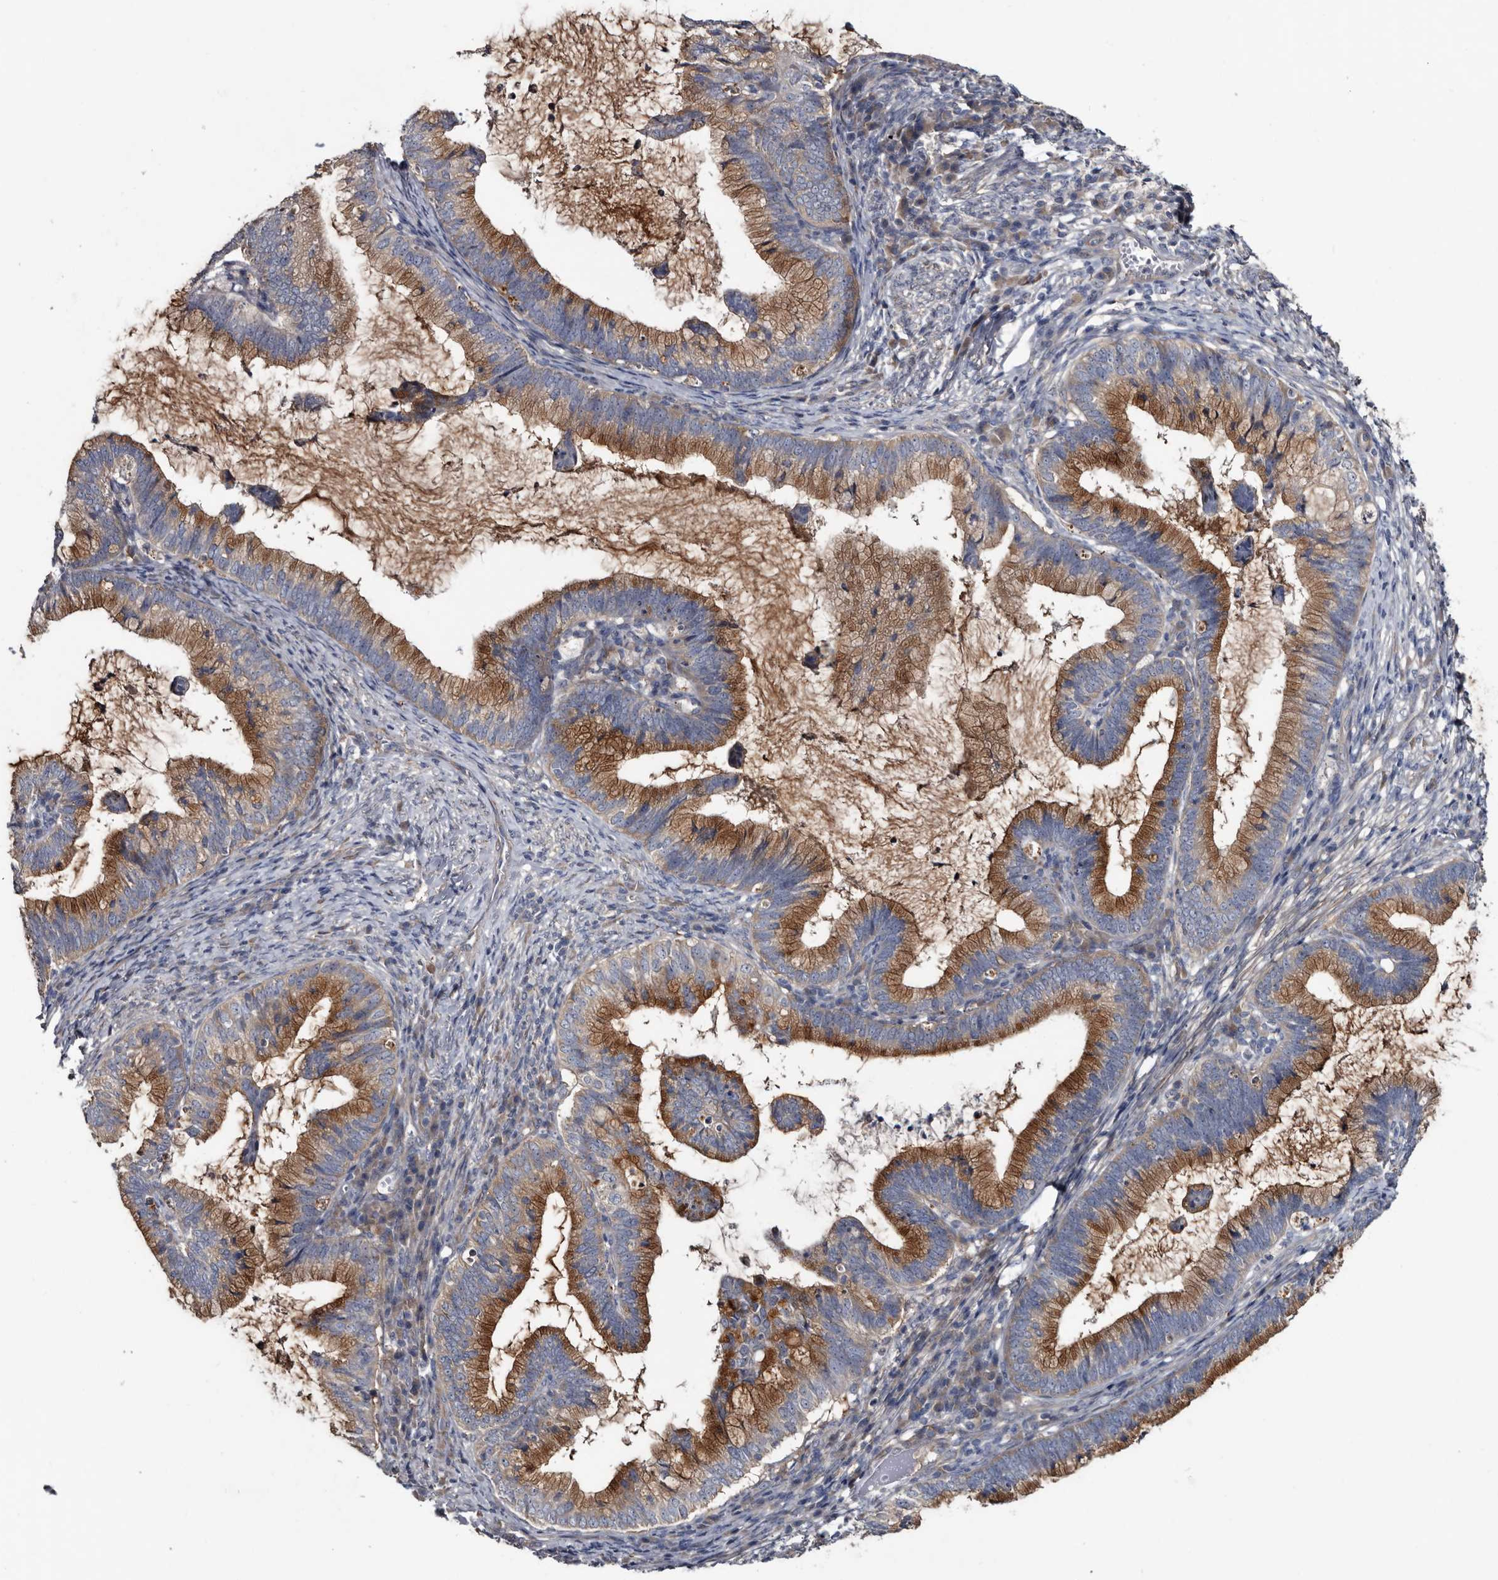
{"staining": {"intensity": "strong", "quantity": "25%-75%", "location": "cytoplasmic/membranous"}, "tissue": "cervical cancer", "cell_type": "Tumor cells", "image_type": "cancer", "snomed": [{"axis": "morphology", "description": "Adenocarcinoma, NOS"}, {"axis": "topography", "description": "Cervix"}], "caption": "Immunohistochemical staining of human cervical adenocarcinoma shows high levels of strong cytoplasmic/membranous staining in about 25%-75% of tumor cells.", "gene": "IARS1", "patient": {"sex": "female", "age": 36}}